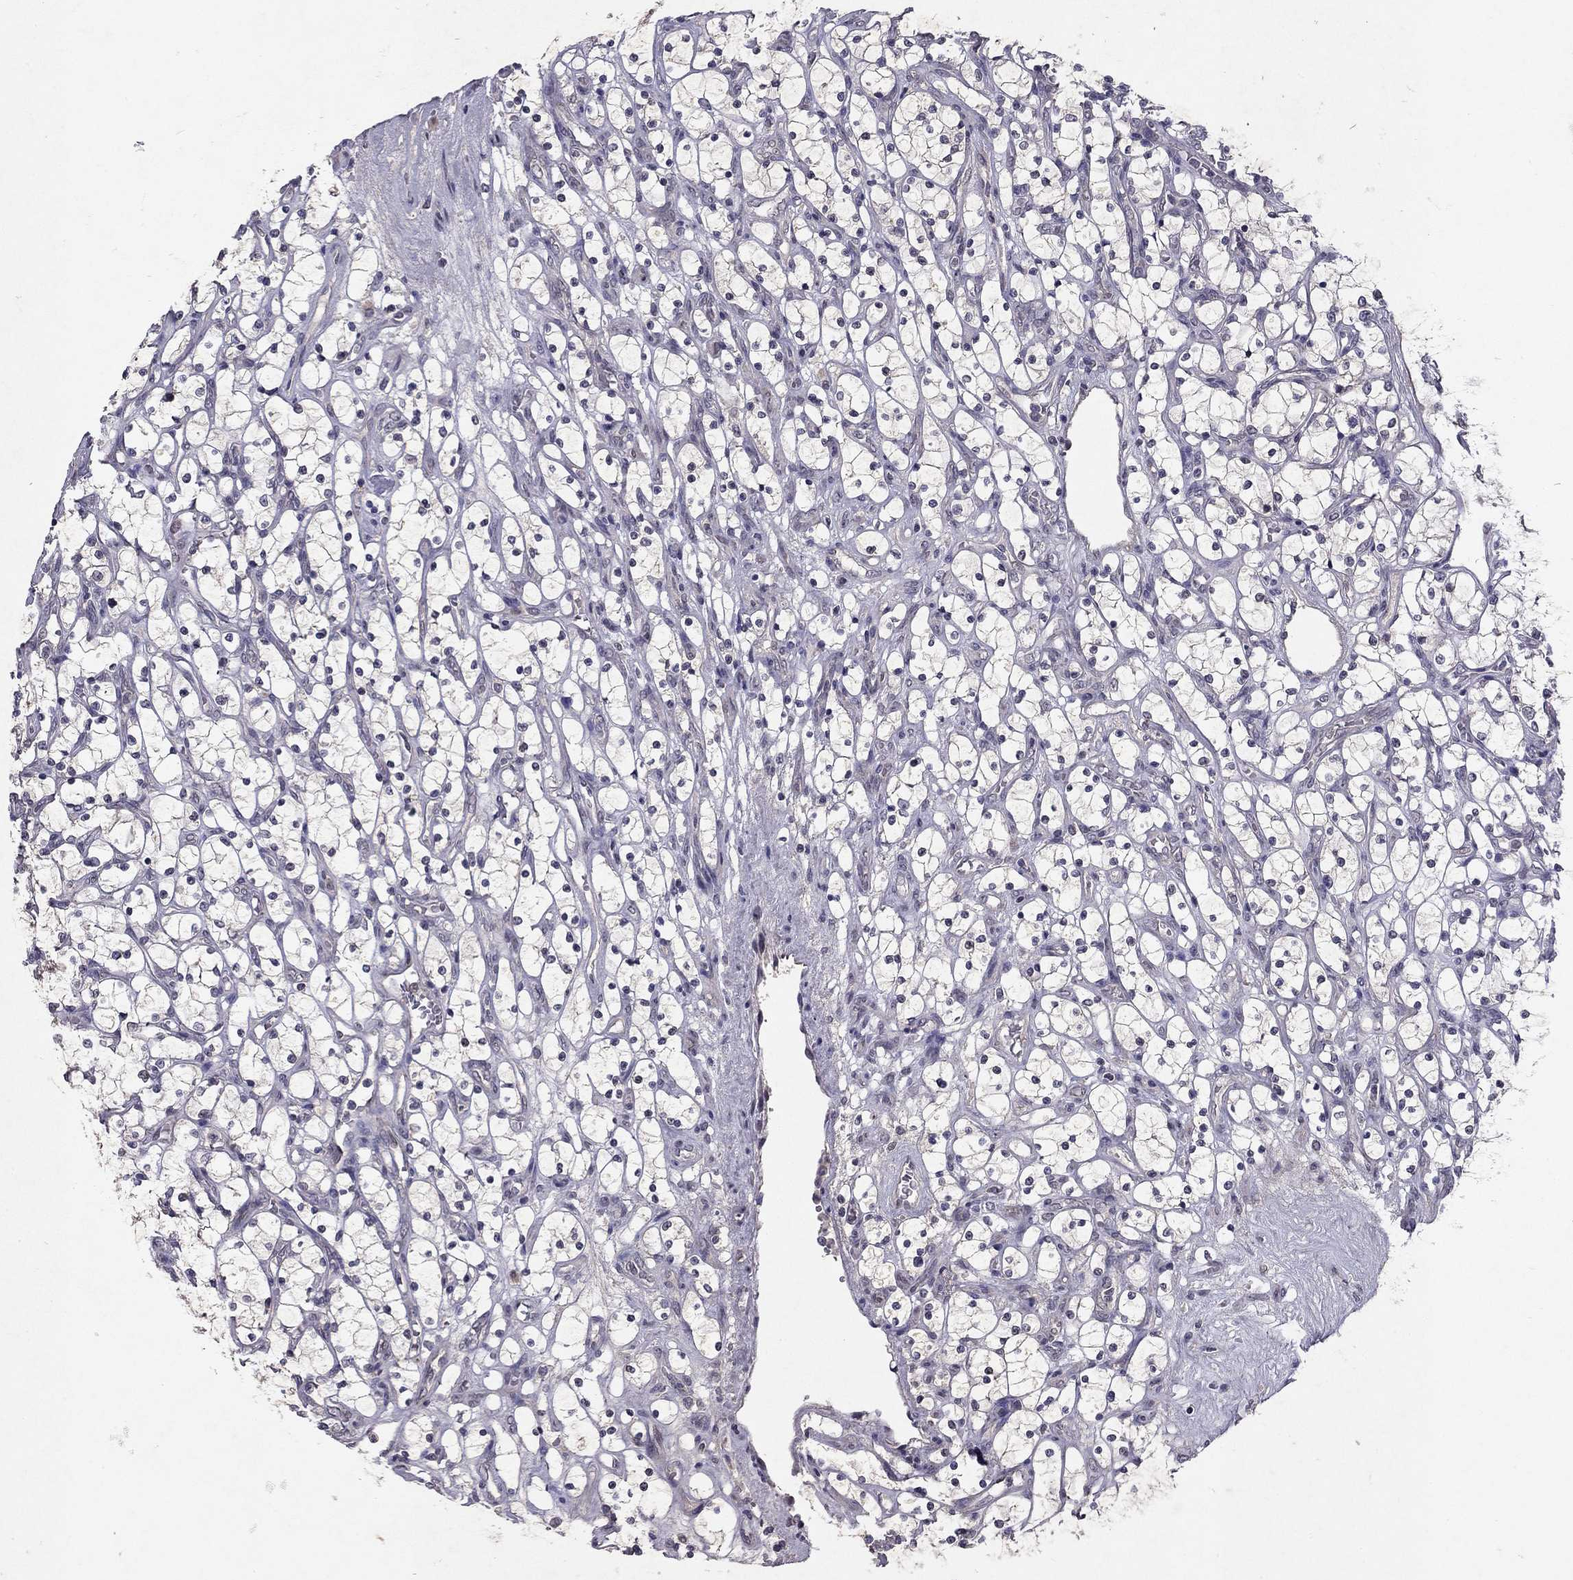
{"staining": {"intensity": "negative", "quantity": "none", "location": "none"}, "tissue": "renal cancer", "cell_type": "Tumor cells", "image_type": "cancer", "snomed": [{"axis": "morphology", "description": "Adenocarcinoma, NOS"}, {"axis": "topography", "description": "Kidney"}], "caption": "Immunohistochemistry (IHC) micrograph of neoplastic tissue: human renal cancer stained with DAB reveals no significant protein positivity in tumor cells.", "gene": "ESR2", "patient": {"sex": "female", "age": 69}}